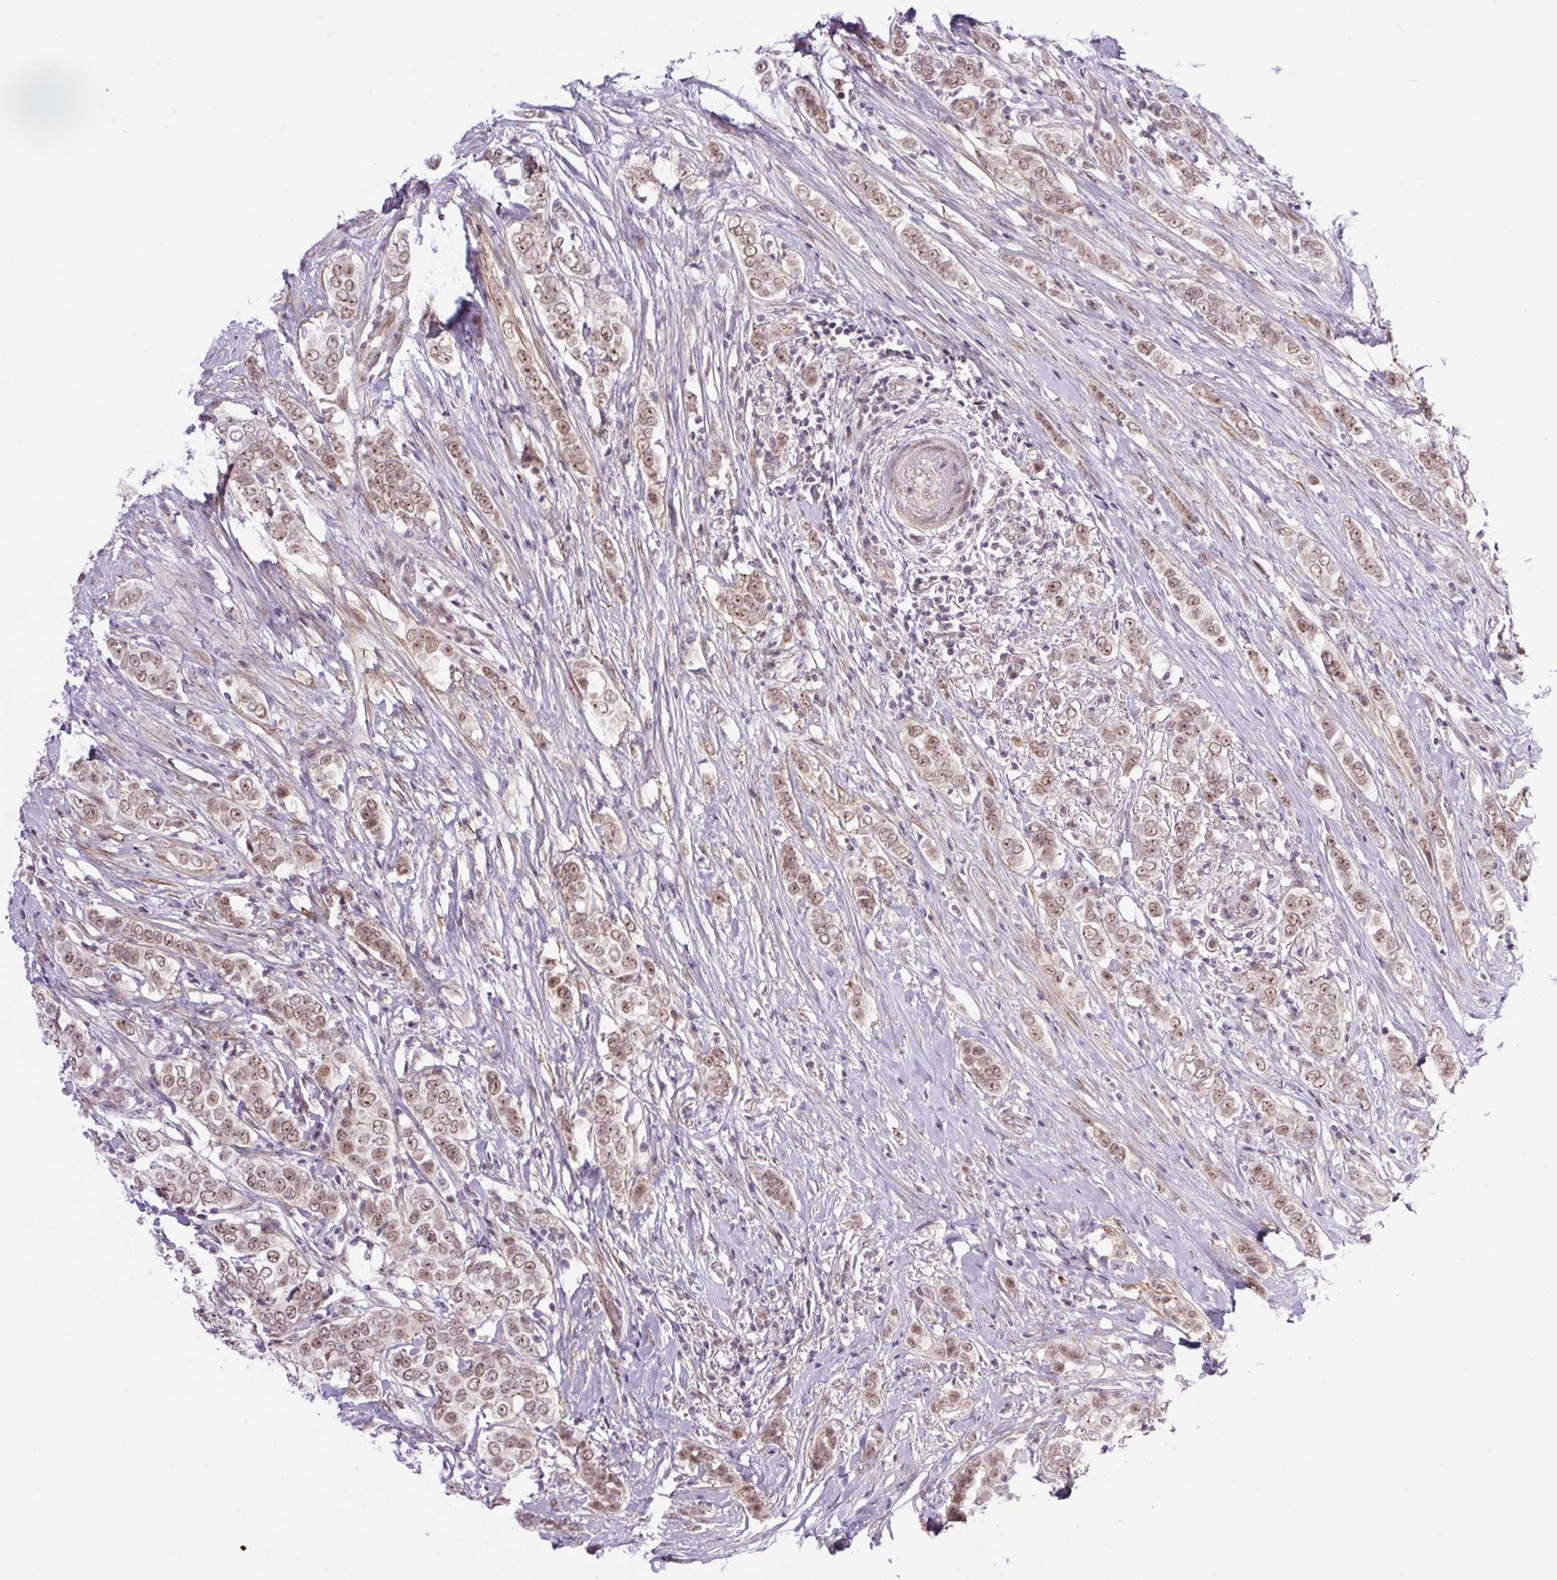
{"staining": {"intensity": "moderate", "quantity": ">75%", "location": "nuclear"}, "tissue": "breast cancer", "cell_type": "Tumor cells", "image_type": "cancer", "snomed": [{"axis": "morphology", "description": "Lobular carcinoma"}, {"axis": "topography", "description": "Breast"}], "caption": "Lobular carcinoma (breast) stained with immunohistochemistry displays moderate nuclear staining in approximately >75% of tumor cells. The protein is shown in brown color, while the nuclei are stained blue.", "gene": "ICE1", "patient": {"sex": "female", "age": 51}}